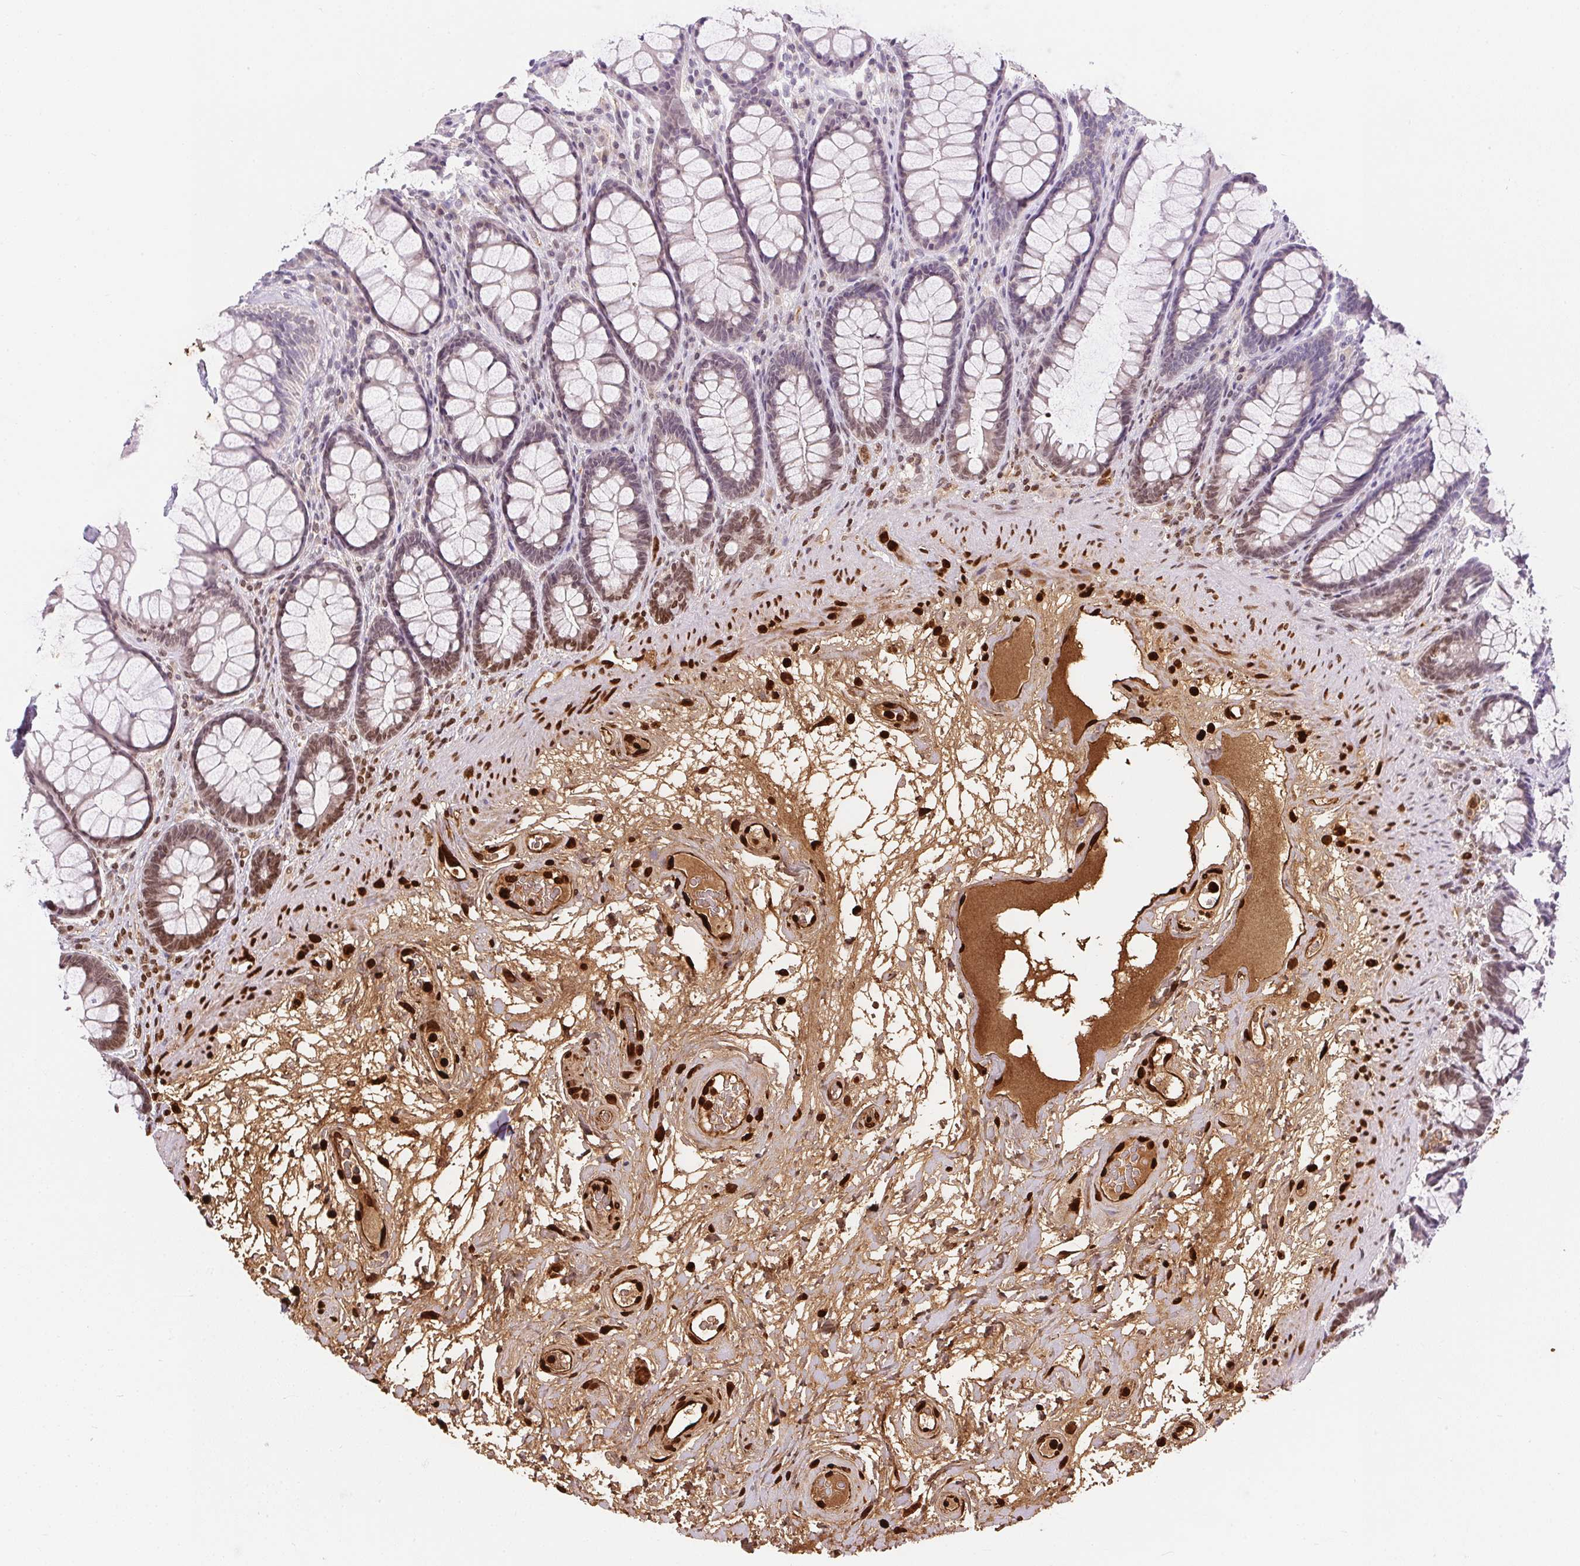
{"staining": {"intensity": "moderate", "quantity": "<25%", "location": "nuclear"}, "tissue": "rectum", "cell_type": "Glandular cells", "image_type": "normal", "snomed": [{"axis": "morphology", "description": "Normal tissue, NOS"}, {"axis": "topography", "description": "Rectum"}], "caption": "Unremarkable rectum demonstrates moderate nuclear positivity in about <25% of glandular cells, visualized by immunohistochemistry. (Brightfield microscopy of DAB IHC at high magnification).", "gene": "ORM1", "patient": {"sex": "male", "age": 72}}